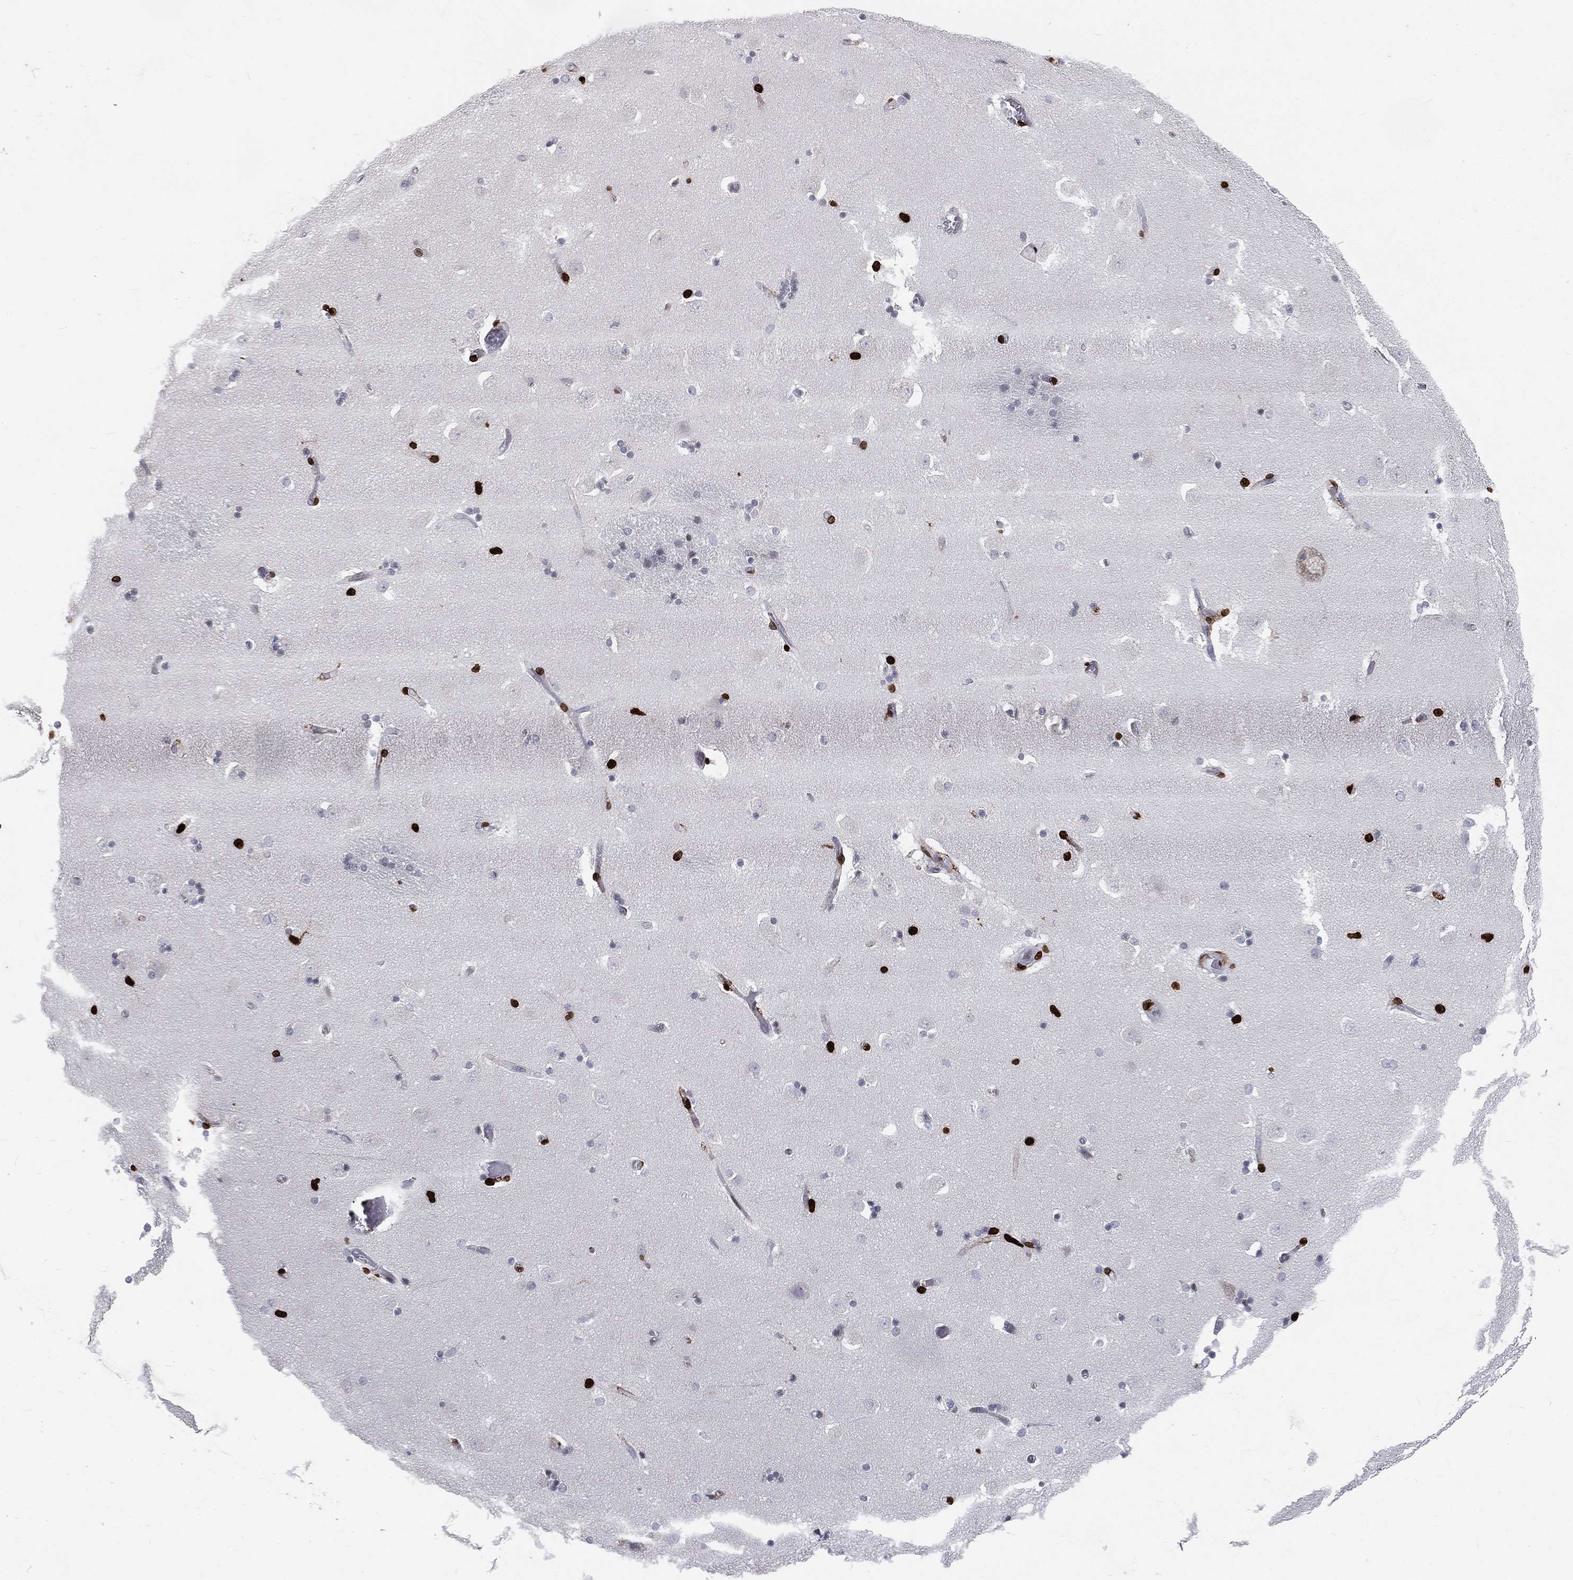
{"staining": {"intensity": "strong", "quantity": "<25%", "location": "nuclear"}, "tissue": "caudate", "cell_type": "Glial cells", "image_type": "normal", "snomed": [{"axis": "morphology", "description": "Normal tissue, NOS"}, {"axis": "topography", "description": "Lateral ventricle wall"}], "caption": "Immunohistochemical staining of normal caudate displays strong nuclear protein expression in approximately <25% of glial cells.", "gene": "MNDA", "patient": {"sex": "male", "age": 51}}